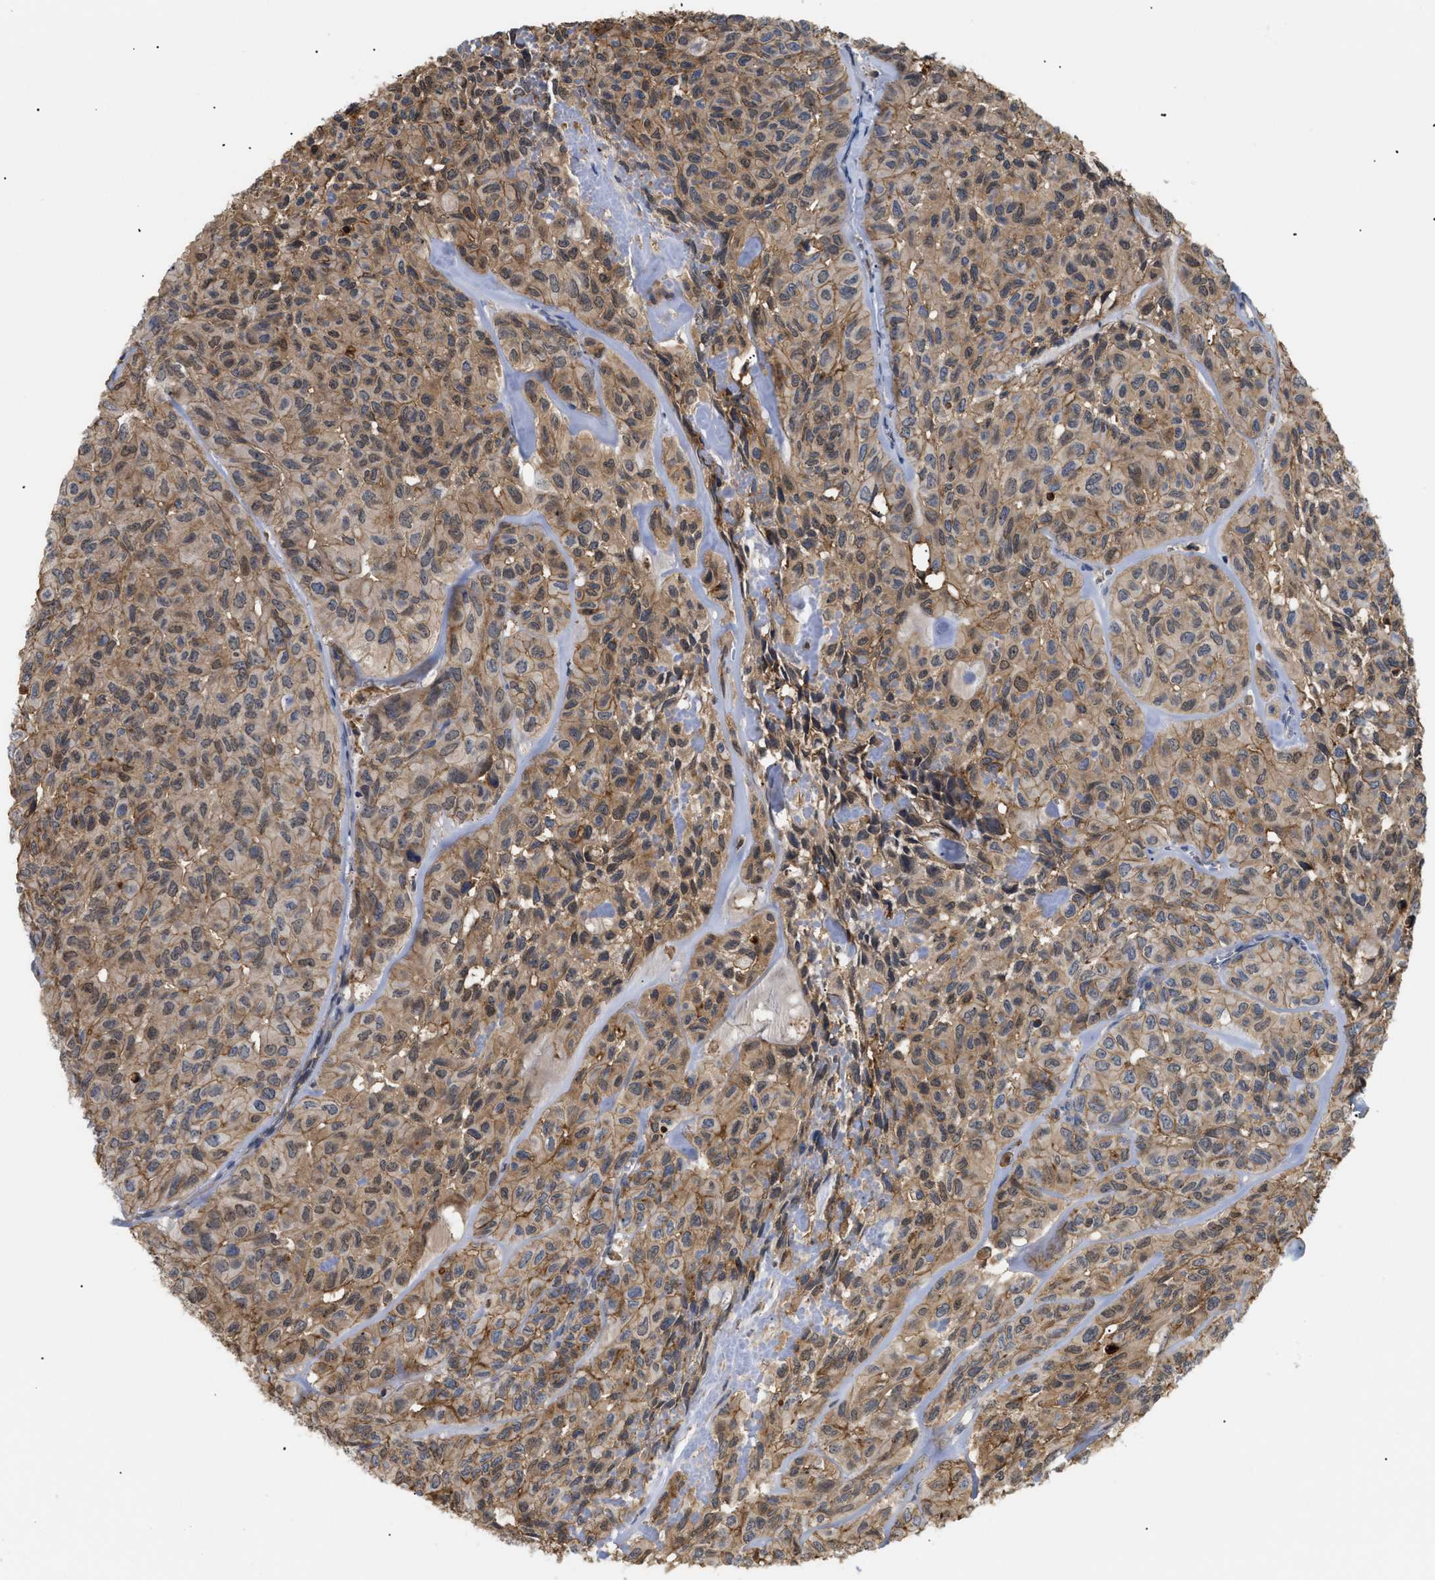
{"staining": {"intensity": "moderate", "quantity": ">75%", "location": "cytoplasmic/membranous,nuclear"}, "tissue": "head and neck cancer", "cell_type": "Tumor cells", "image_type": "cancer", "snomed": [{"axis": "morphology", "description": "Adenocarcinoma, NOS"}, {"axis": "topography", "description": "Salivary gland, NOS"}, {"axis": "topography", "description": "Head-Neck"}], "caption": "Tumor cells demonstrate medium levels of moderate cytoplasmic/membranous and nuclear positivity in about >75% of cells in human head and neck adenocarcinoma.", "gene": "ANXA4", "patient": {"sex": "female", "age": 76}}